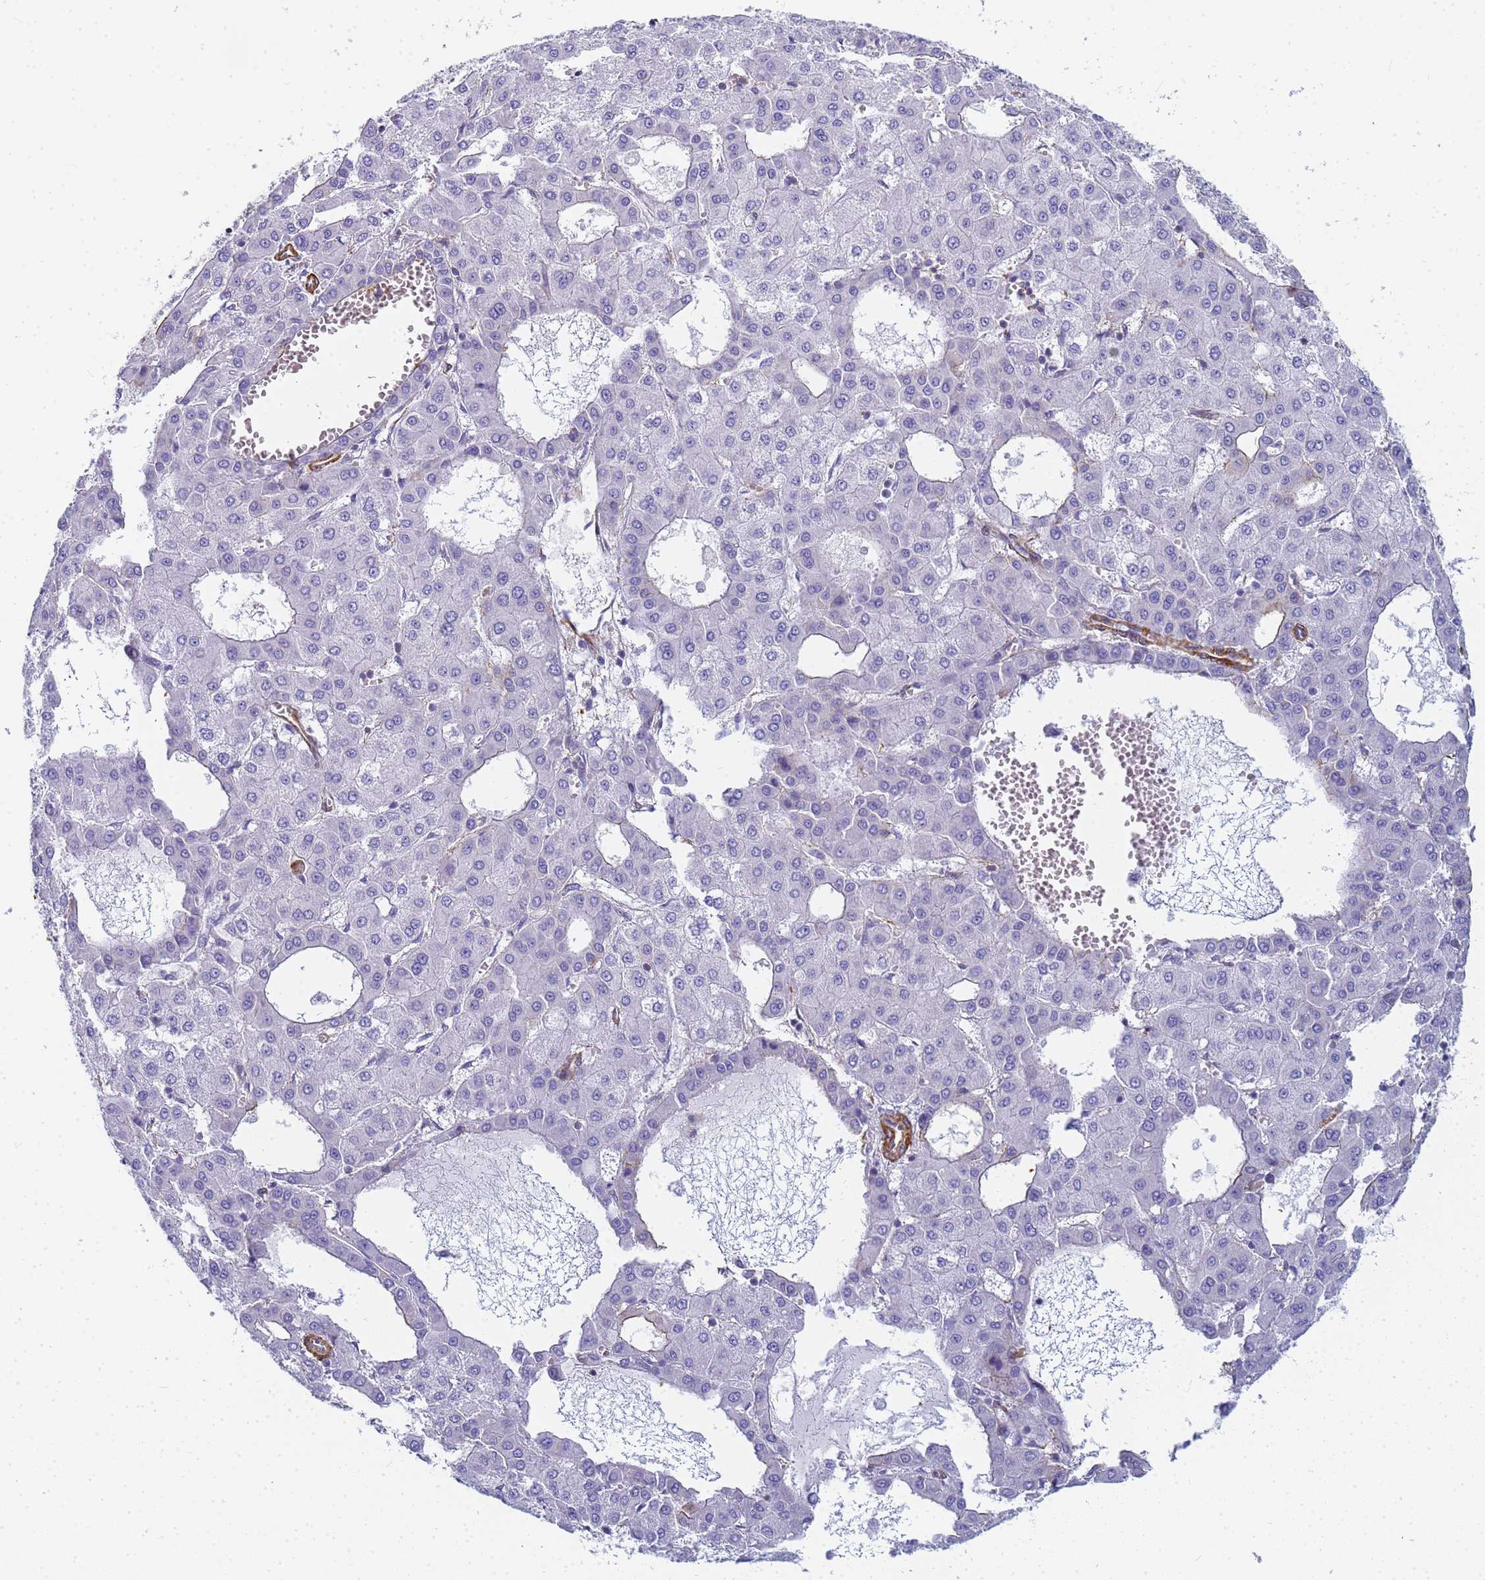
{"staining": {"intensity": "negative", "quantity": "none", "location": "none"}, "tissue": "liver cancer", "cell_type": "Tumor cells", "image_type": "cancer", "snomed": [{"axis": "morphology", "description": "Carcinoma, Hepatocellular, NOS"}, {"axis": "topography", "description": "Liver"}], "caption": "This is an immunohistochemistry histopathology image of liver cancer (hepatocellular carcinoma). There is no positivity in tumor cells.", "gene": "TPM1", "patient": {"sex": "male", "age": 47}}